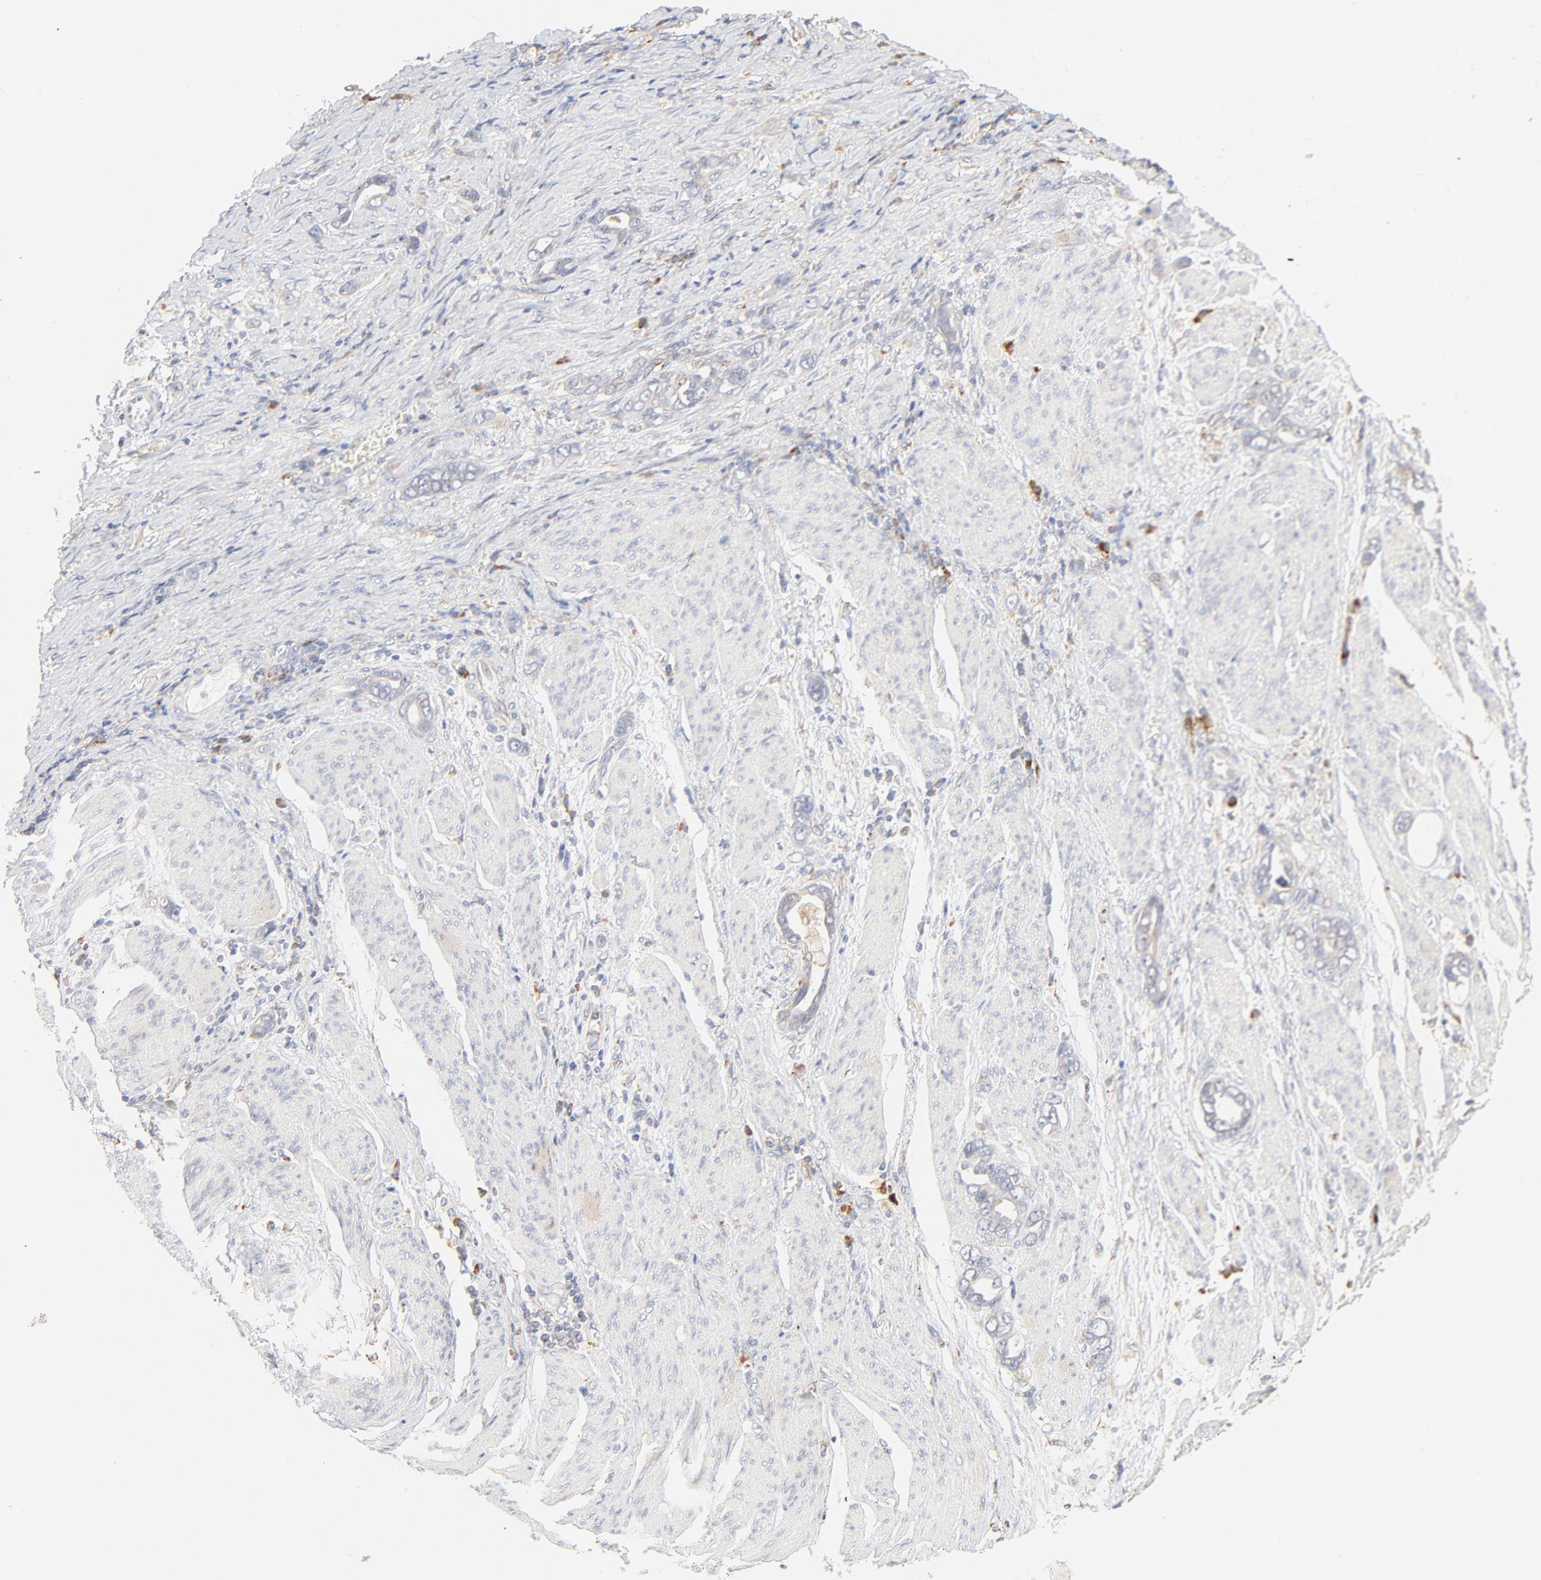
{"staining": {"intensity": "weak", "quantity": "25%-75%", "location": "cytoplasmic/membranous"}, "tissue": "stomach cancer", "cell_type": "Tumor cells", "image_type": "cancer", "snomed": [{"axis": "morphology", "description": "Adenocarcinoma, NOS"}, {"axis": "topography", "description": "Stomach"}], "caption": "Stomach cancer (adenocarcinoma) stained with immunohistochemistry (IHC) displays weak cytoplasmic/membranous staining in approximately 25%-75% of tumor cells. (brown staining indicates protein expression, while blue staining denotes nuclei).", "gene": "PARP12", "patient": {"sex": "male", "age": 78}}